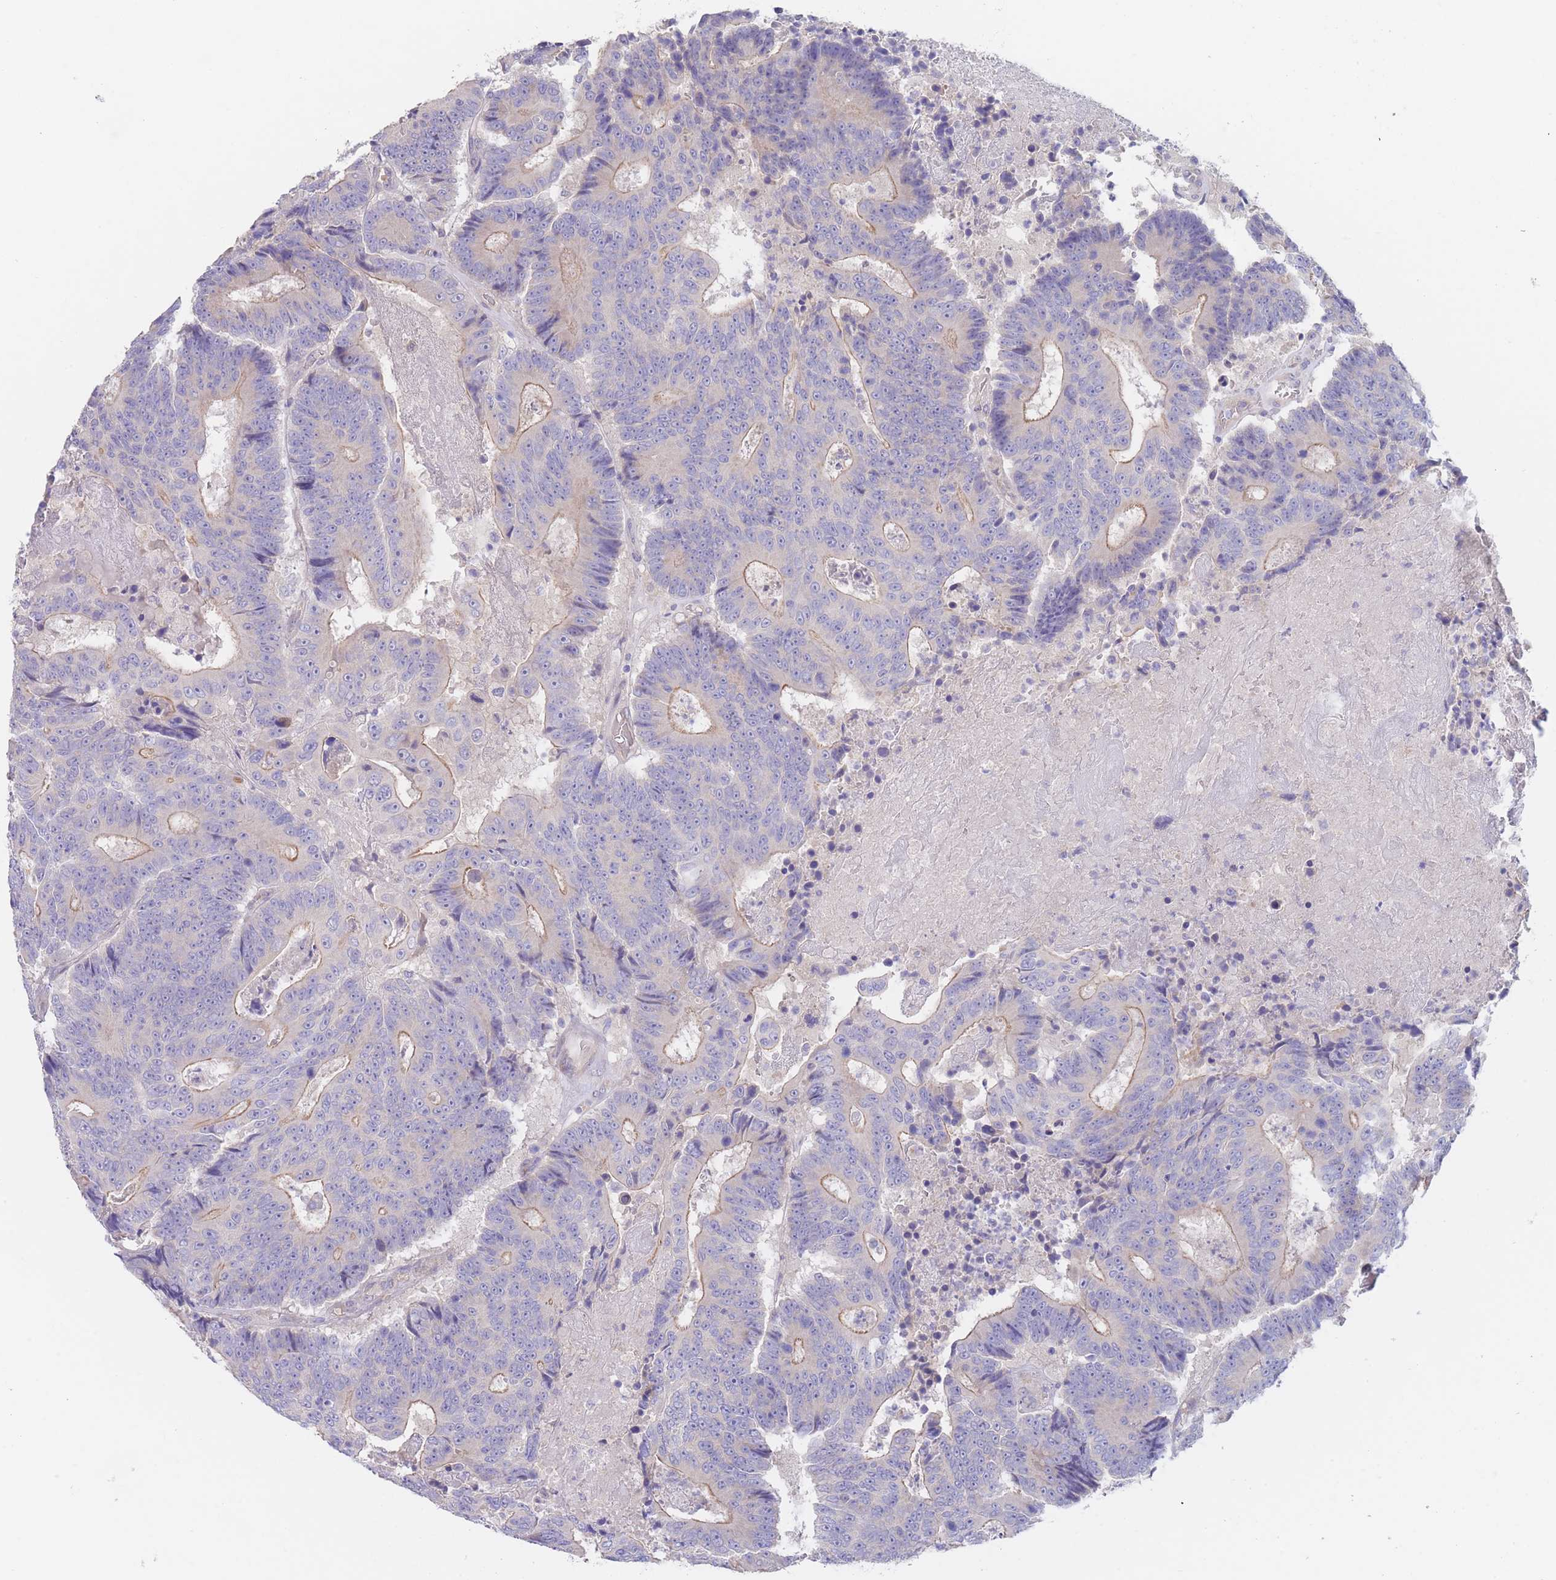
{"staining": {"intensity": "weak", "quantity": "25%-75%", "location": "cytoplasmic/membranous"}, "tissue": "colorectal cancer", "cell_type": "Tumor cells", "image_type": "cancer", "snomed": [{"axis": "morphology", "description": "Adenocarcinoma, NOS"}, {"axis": "topography", "description": "Colon"}], "caption": "Protein expression analysis of colorectal adenocarcinoma shows weak cytoplasmic/membranous positivity in approximately 25%-75% of tumor cells.", "gene": "ZNF281", "patient": {"sex": "male", "age": 83}}